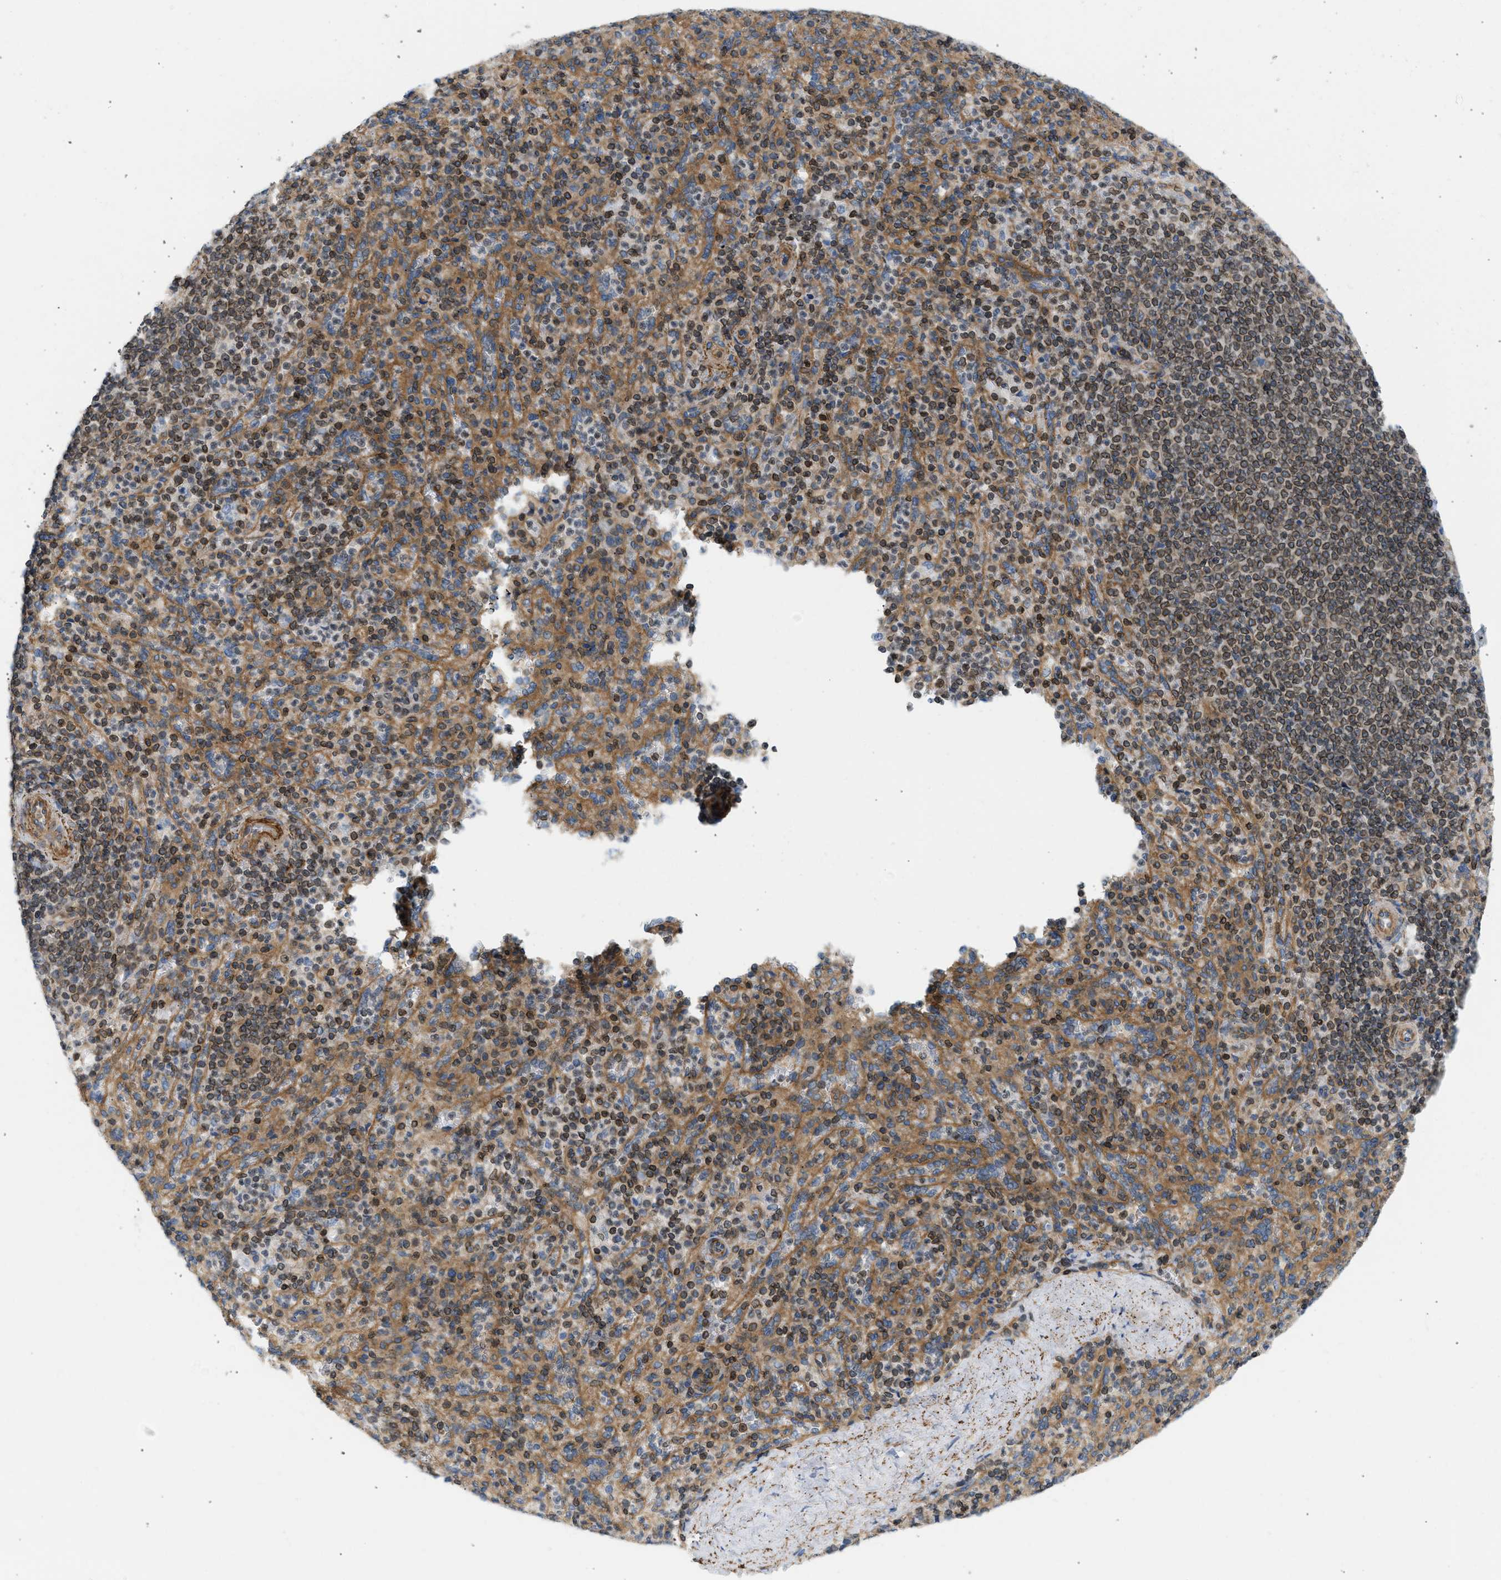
{"staining": {"intensity": "moderate", "quantity": ">75%", "location": "cytoplasmic/membranous,nuclear"}, "tissue": "spleen", "cell_type": "Cells in red pulp", "image_type": "normal", "snomed": [{"axis": "morphology", "description": "Normal tissue, NOS"}, {"axis": "topography", "description": "Spleen"}], "caption": "The immunohistochemical stain labels moderate cytoplasmic/membranous,nuclear positivity in cells in red pulp of benign spleen. The staining was performed using DAB (3,3'-diaminobenzidine) to visualize the protein expression in brown, while the nuclei were stained in blue with hematoxylin (Magnification: 20x).", "gene": "STRN", "patient": {"sex": "male", "age": 36}}